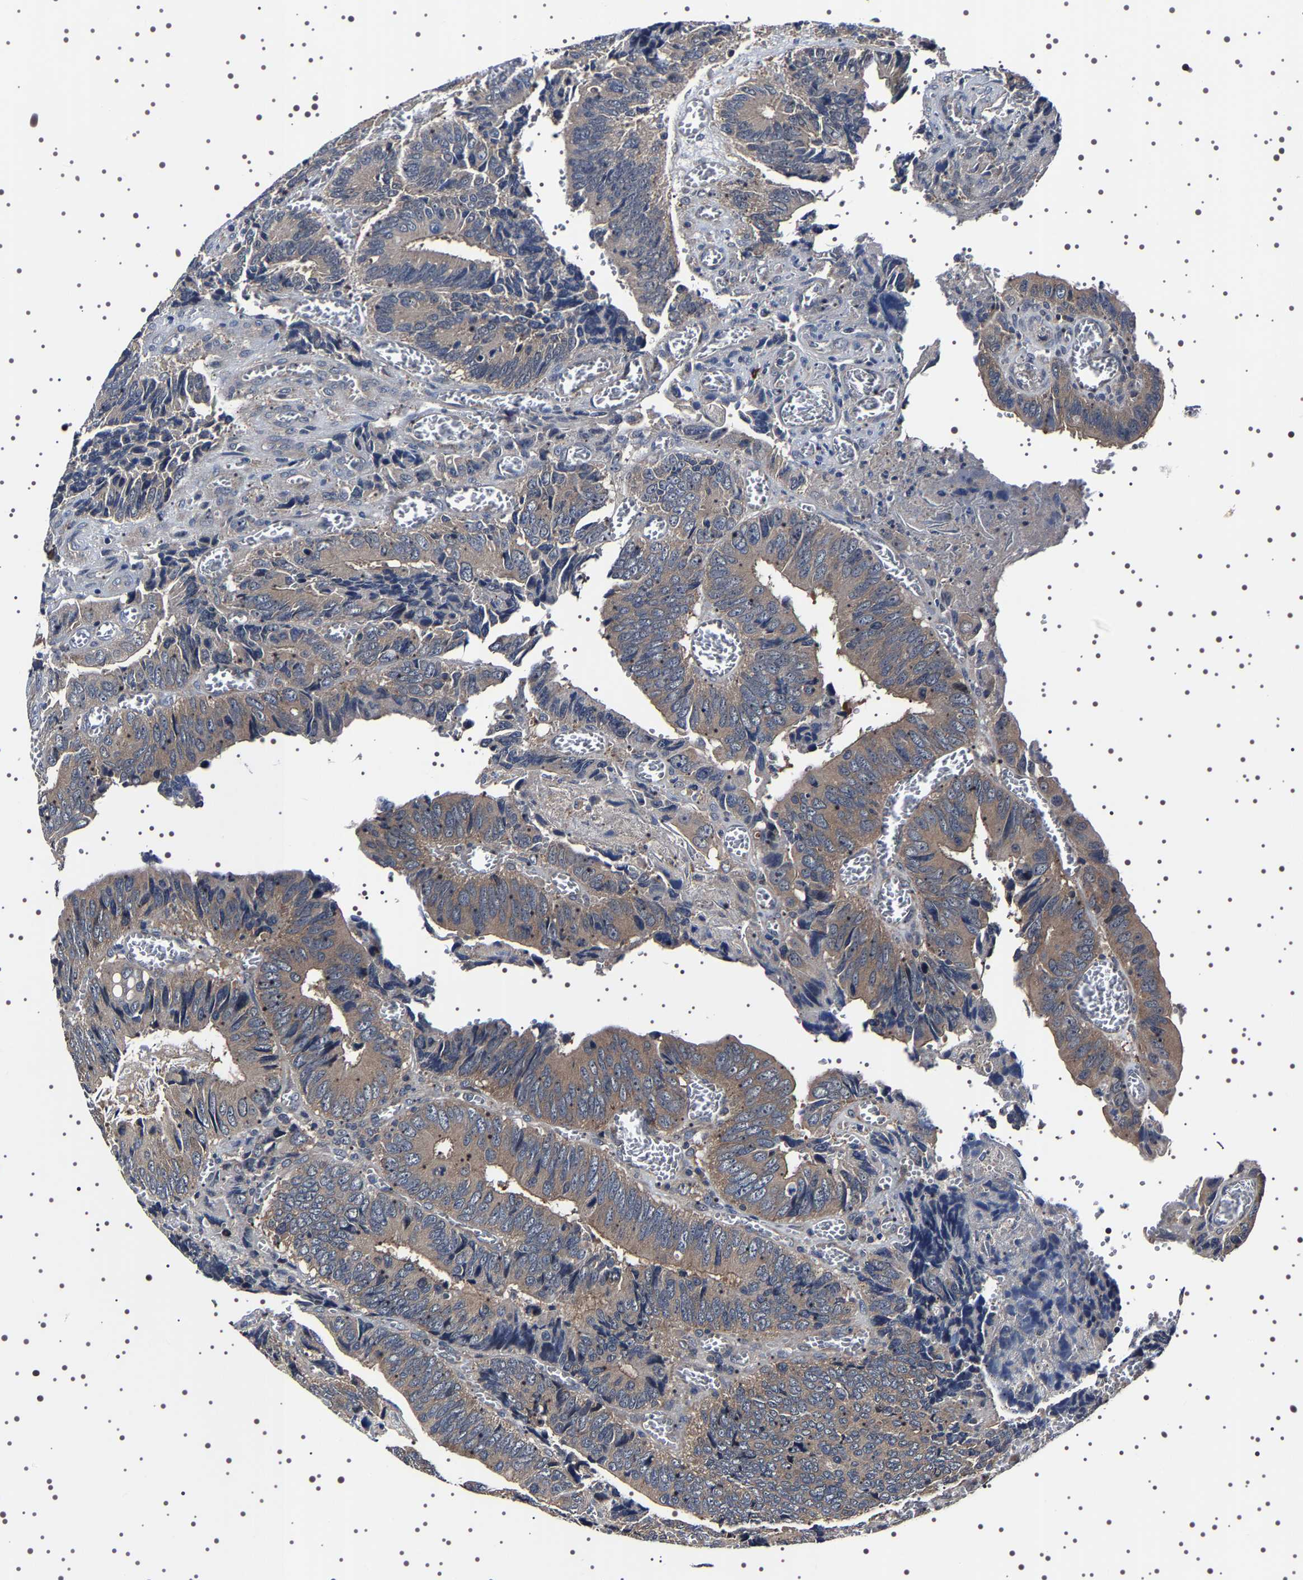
{"staining": {"intensity": "weak", "quantity": ">75%", "location": "cytoplasmic/membranous"}, "tissue": "colorectal cancer", "cell_type": "Tumor cells", "image_type": "cancer", "snomed": [{"axis": "morphology", "description": "Adenocarcinoma, NOS"}, {"axis": "topography", "description": "Colon"}], "caption": "About >75% of tumor cells in human colorectal cancer show weak cytoplasmic/membranous protein positivity as visualized by brown immunohistochemical staining.", "gene": "TARBP1", "patient": {"sex": "male", "age": 72}}